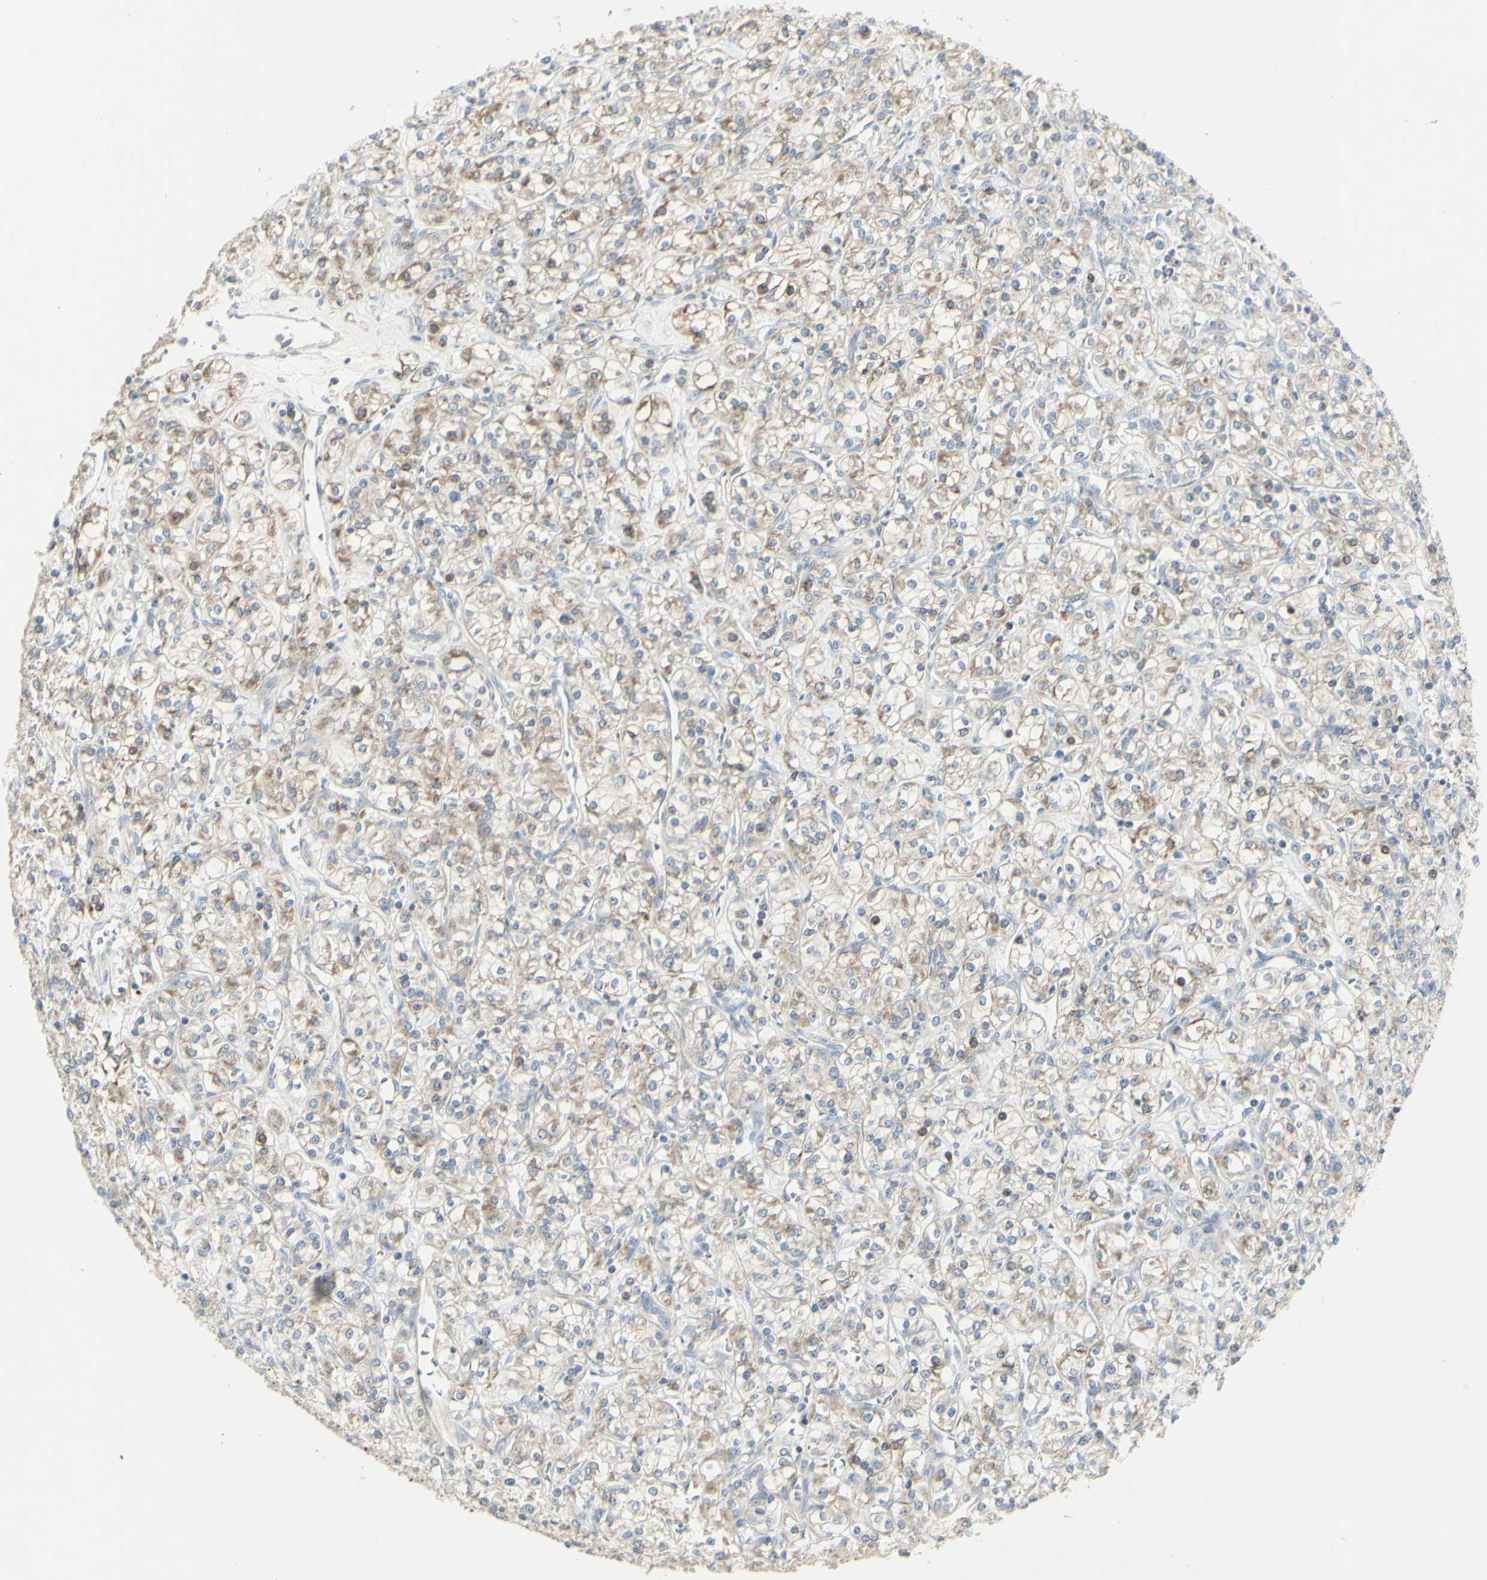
{"staining": {"intensity": "weak", "quantity": "25%-75%", "location": "cytoplasmic/membranous"}, "tissue": "renal cancer", "cell_type": "Tumor cells", "image_type": "cancer", "snomed": [{"axis": "morphology", "description": "Adenocarcinoma, NOS"}, {"axis": "topography", "description": "Kidney"}], "caption": "Approximately 25%-75% of tumor cells in adenocarcinoma (renal) demonstrate weak cytoplasmic/membranous protein staining as visualized by brown immunohistochemical staining.", "gene": "CNTNAP1", "patient": {"sex": "male", "age": 77}}